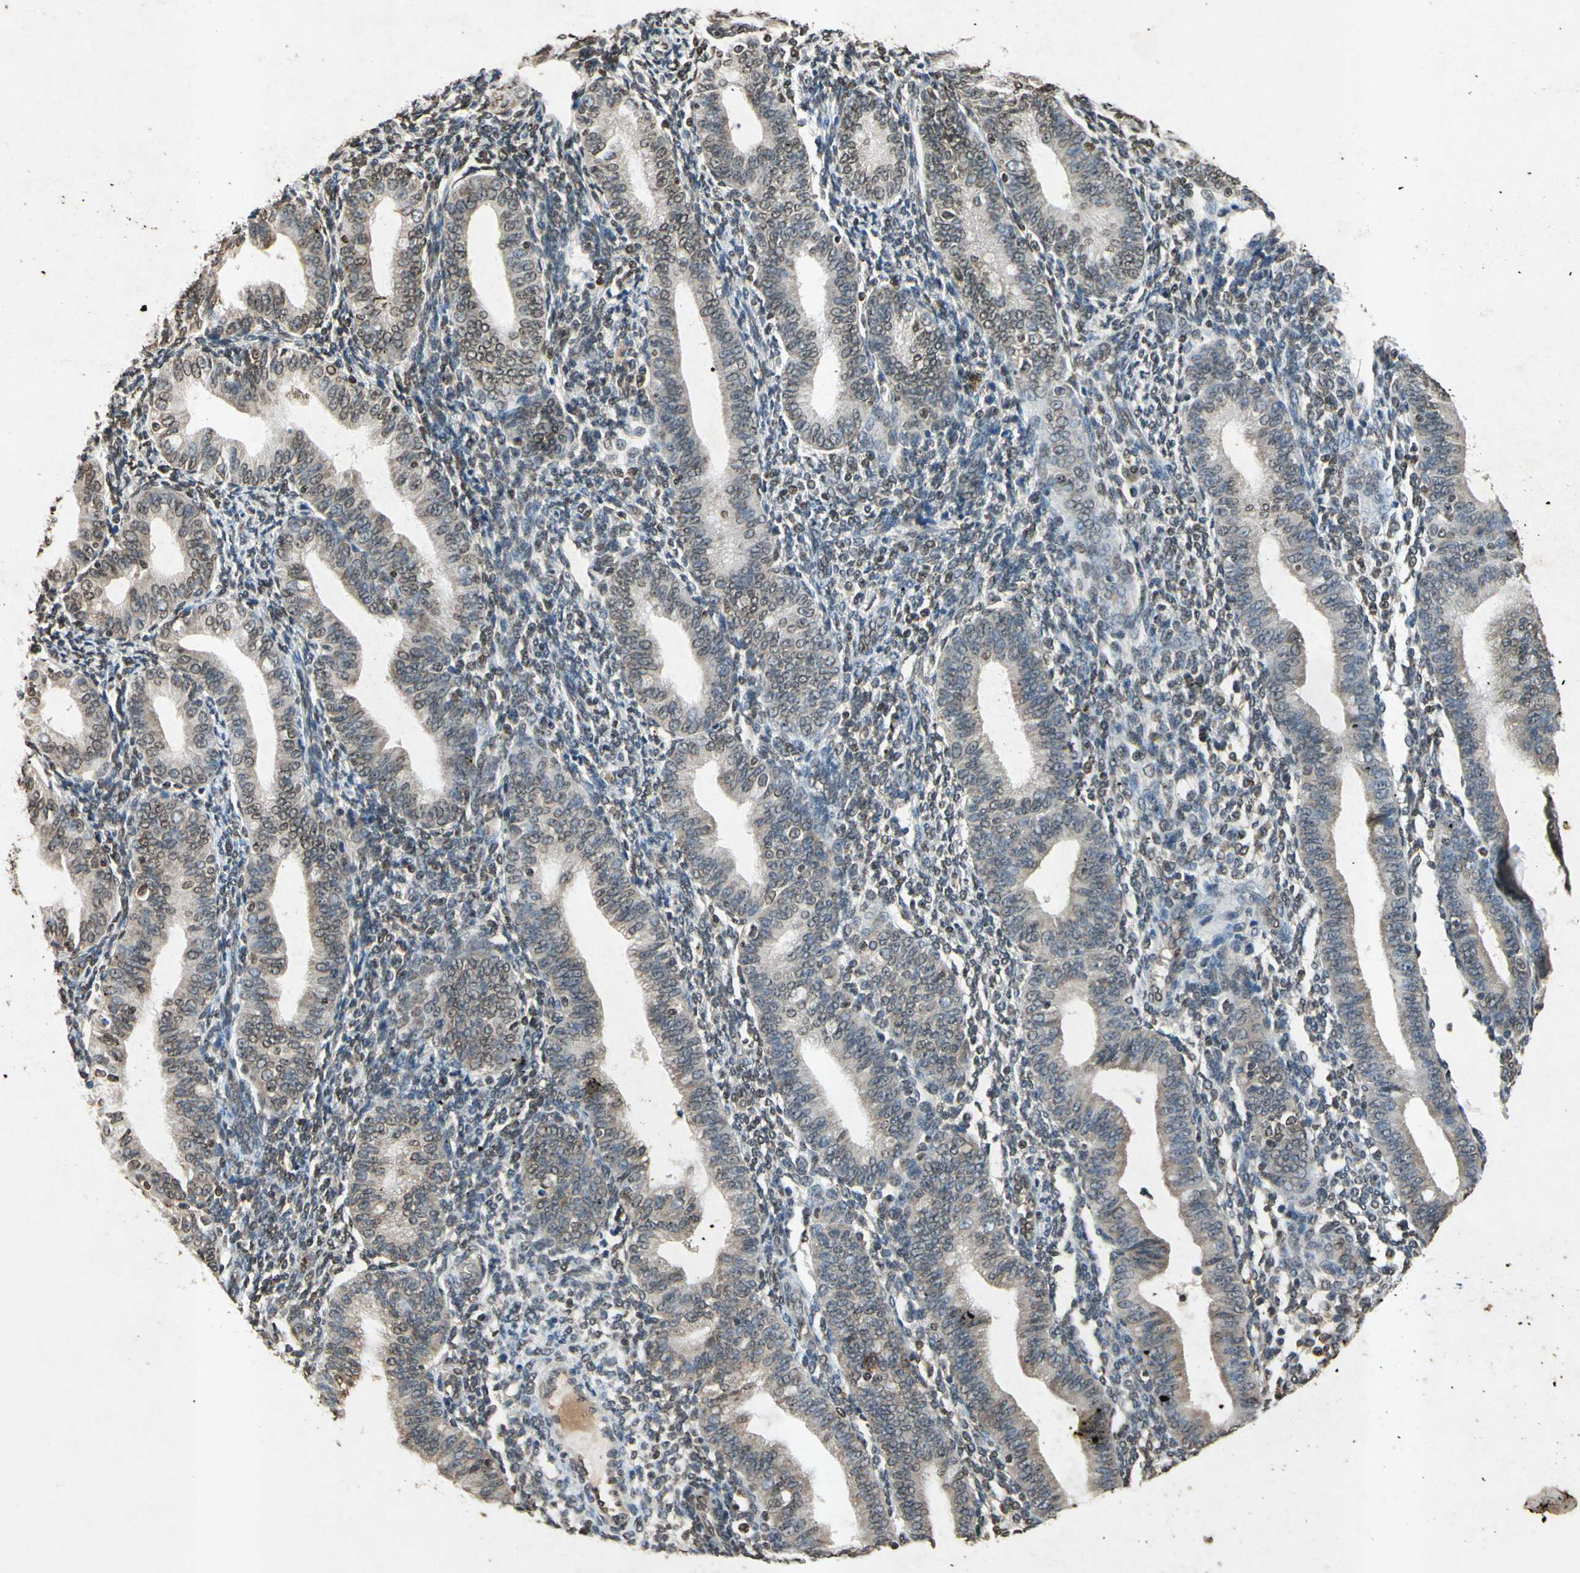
{"staining": {"intensity": "weak", "quantity": "<25%", "location": "nuclear"}, "tissue": "endometrium", "cell_type": "Cells in endometrial stroma", "image_type": "normal", "snomed": [{"axis": "morphology", "description": "Normal tissue, NOS"}, {"axis": "topography", "description": "Endometrium"}], "caption": "IHC of benign endometrium reveals no expression in cells in endometrial stroma.", "gene": "HOXB3", "patient": {"sex": "female", "age": 61}}